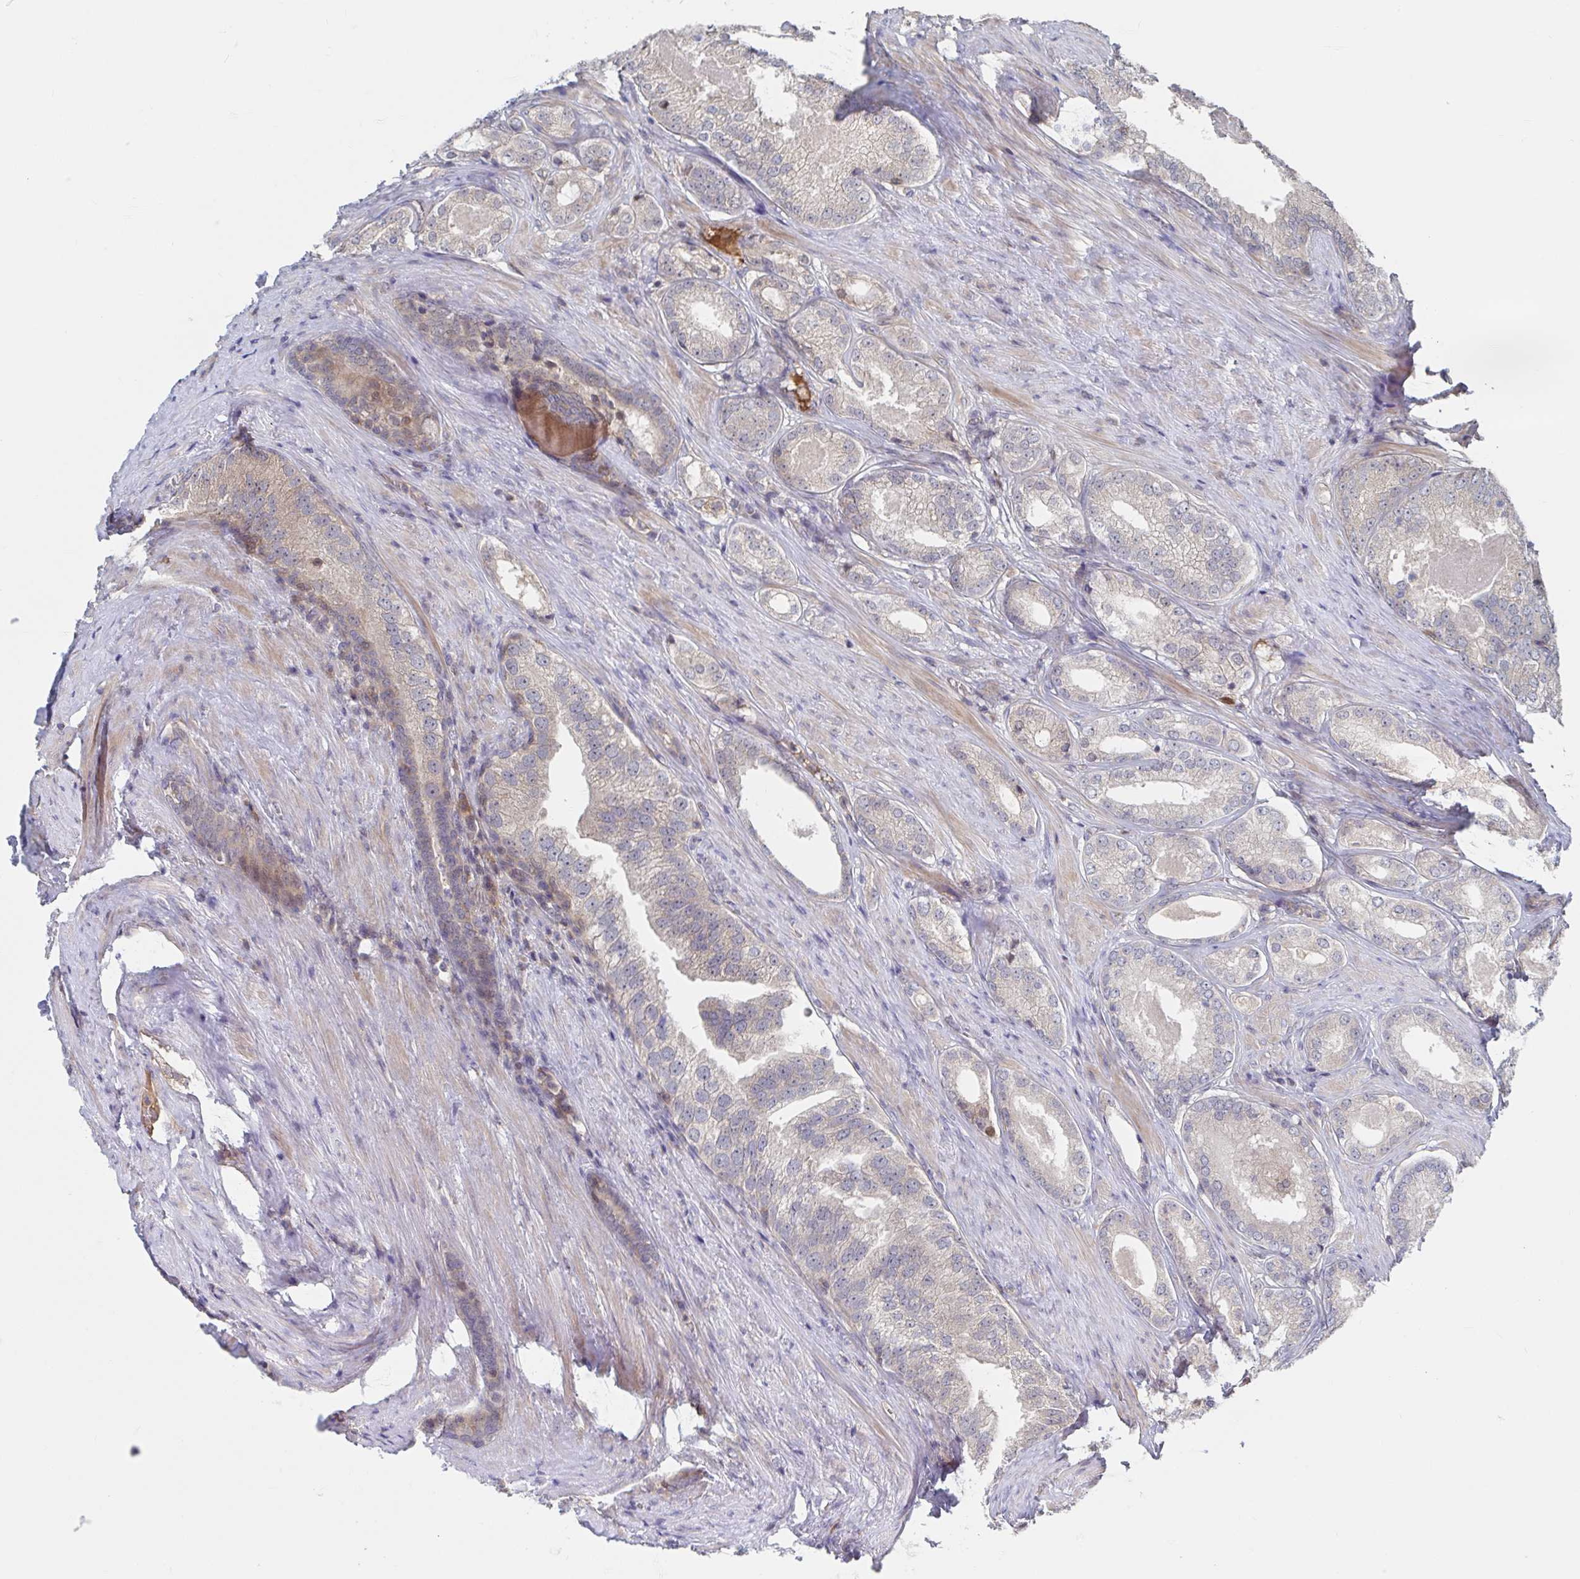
{"staining": {"intensity": "negative", "quantity": "none", "location": "none"}, "tissue": "prostate cancer", "cell_type": "Tumor cells", "image_type": "cancer", "snomed": [{"axis": "morphology", "description": "Adenocarcinoma, NOS"}, {"axis": "morphology", "description": "Adenocarcinoma, Low grade"}, {"axis": "topography", "description": "Prostate"}], "caption": "Protein analysis of adenocarcinoma (prostate) displays no significant staining in tumor cells. The staining was performed using DAB to visualize the protein expression in brown, while the nuclei were stained in blue with hematoxylin (Magnification: 20x).", "gene": "DHRS12", "patient": {"sex": "male", "age": 68}}